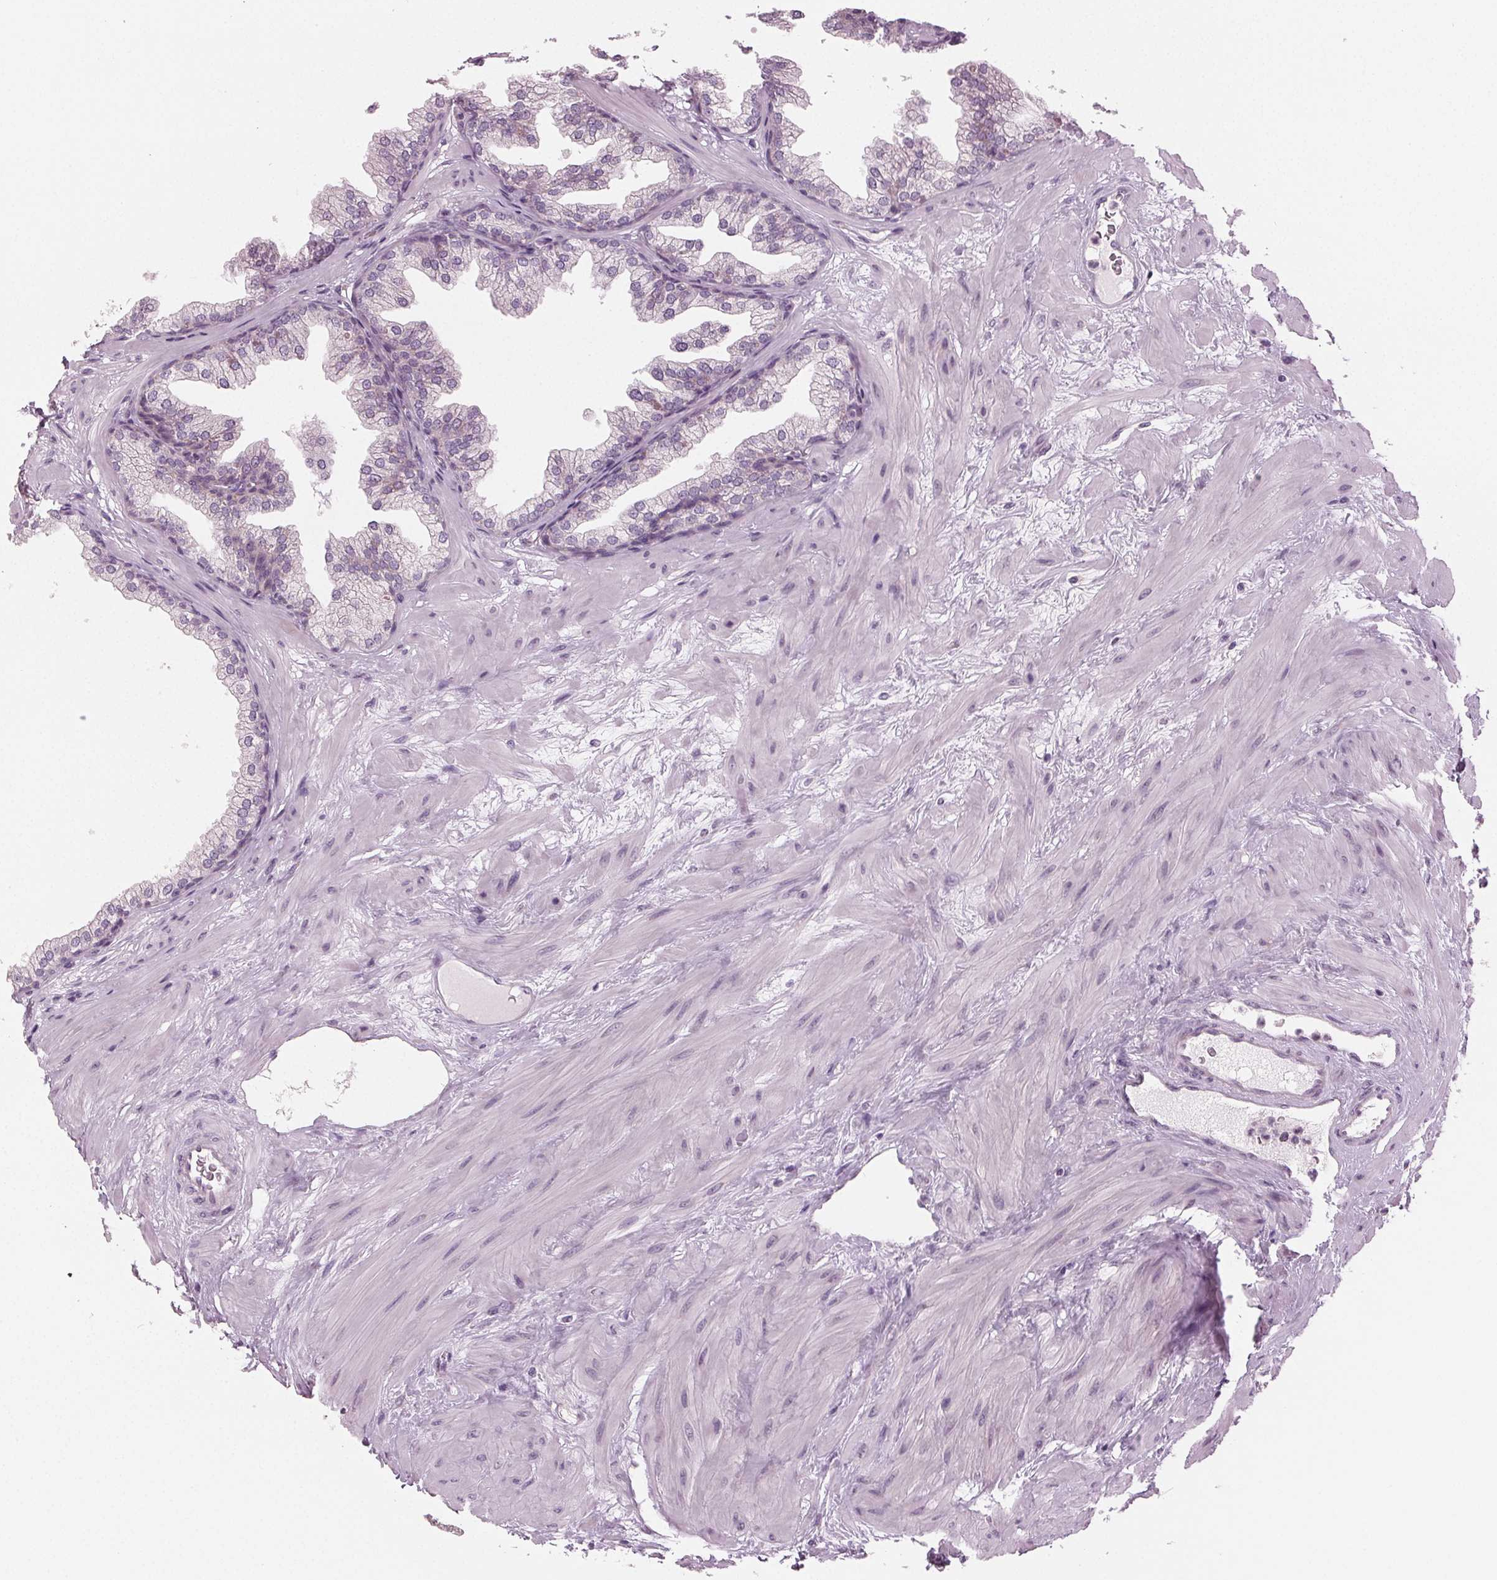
{"staining": {"intensity": "negative", "quantity": "none", "location": "none"}, "tissue": "prostate", "cell_type": "Glandular cells", "image_type": "normal", "snomed": [{"axis": "morphology", "description": "Normal tissue, NOS"}, {"axis": "topography", "description": "Prostate"}], "caption": "Immunohistochemistry of benign human prostate demonstrates no positivity in glandular cells. The staining is performed using DAB (3,3'-diaminobenzidine) brown chromogen with nuclei counter-stained in using hematoxylin.", "gene": "PRAP1", "patient": {"sex": "male", "age": 37}}